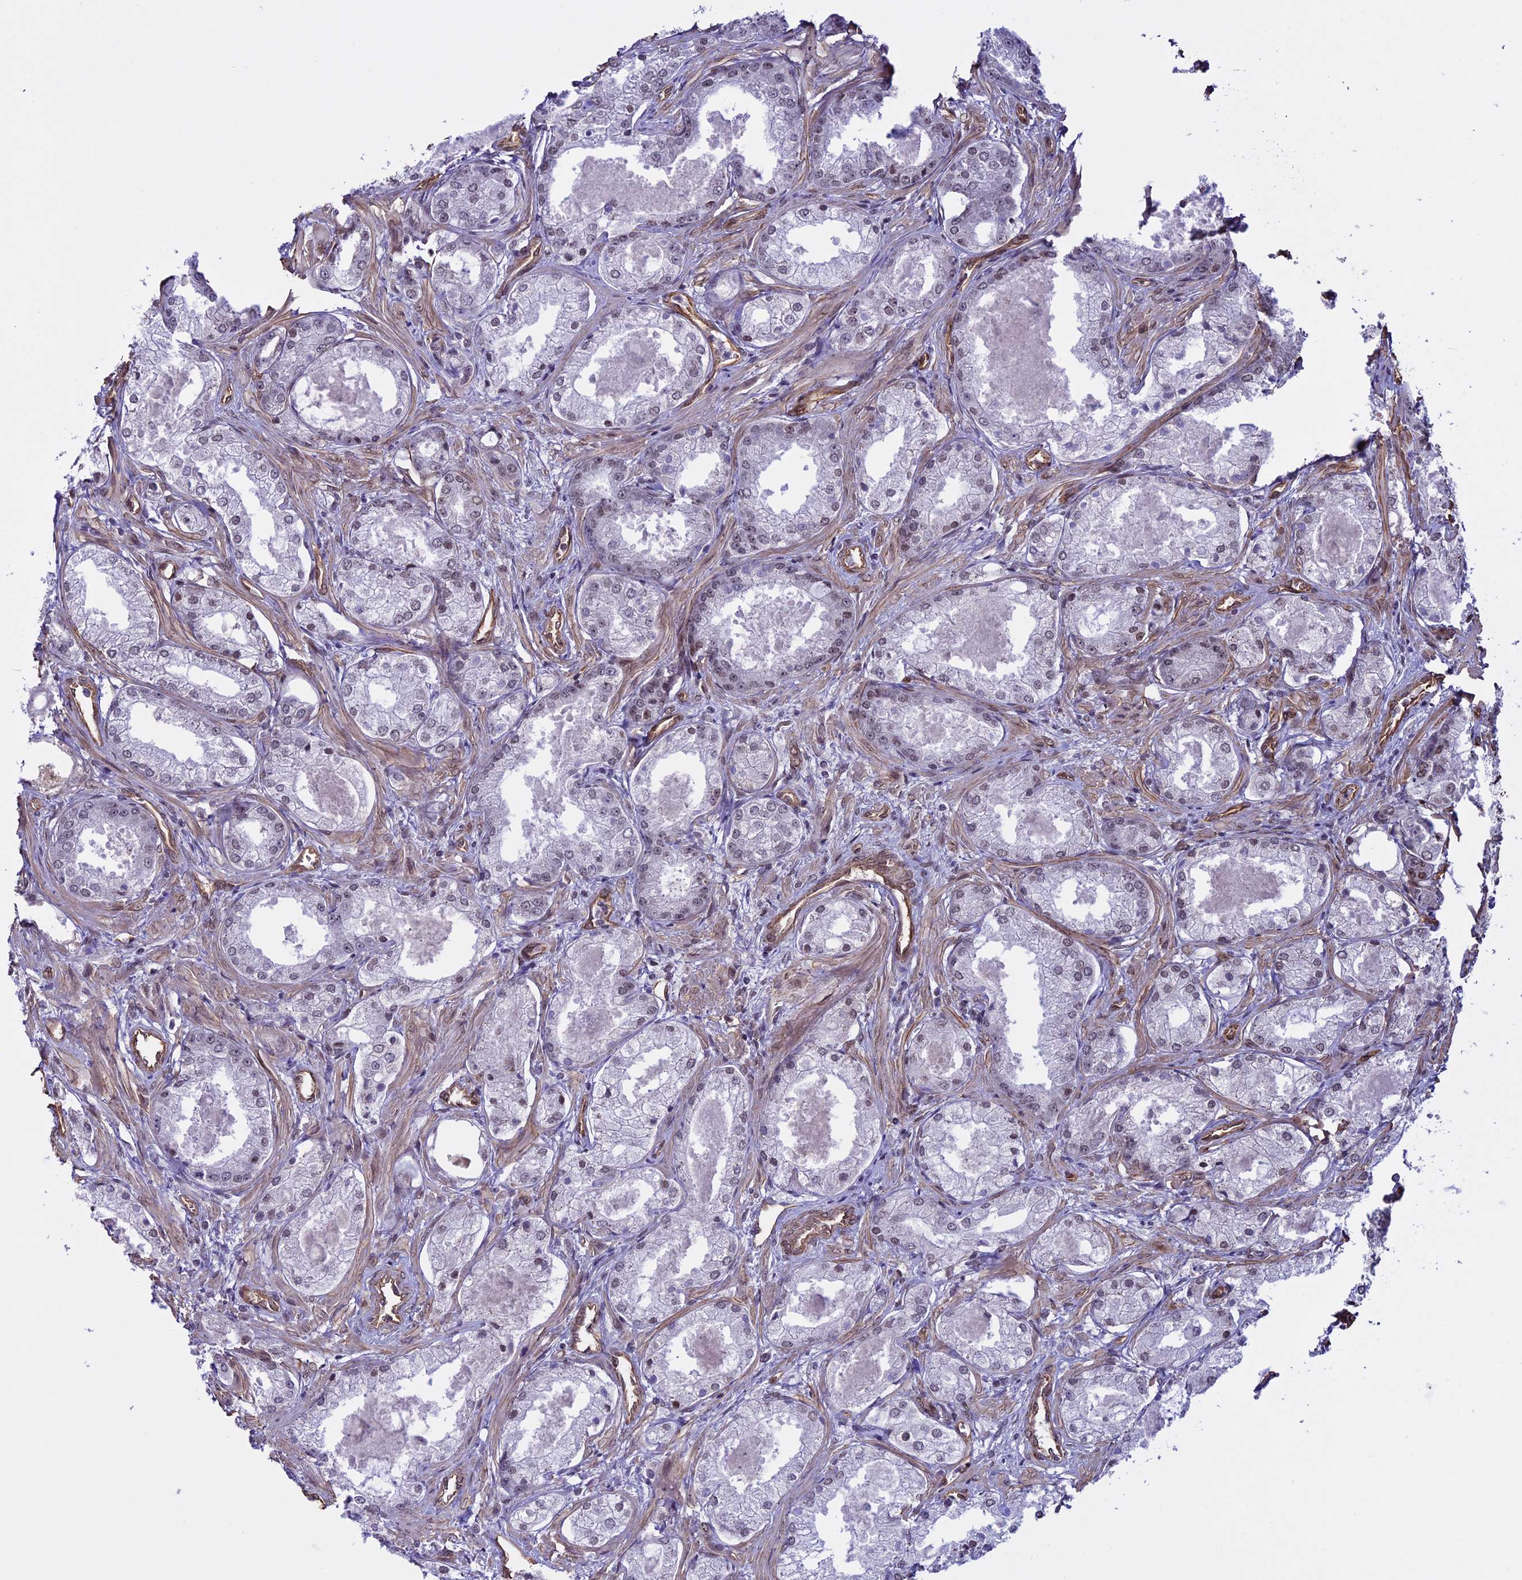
{"staining": {"intensity": "weak", "quantity": "<25%", "location": "nuclear"}, "tissue": "prostate cancer", "cell_type": "Tumor cells", "image_type": "cancer", "snomed": [{"axis": "morphology", "description": "Adenocarcinoma, Low grade"}, {"axis": "topography", "description": "Prostate"}], "caption": "Tumor cells show no significant expression in low-grade adenocarcinoma (prostate).", "gene": "MPHOSPH8", "patient": {"sex": "male", "age": 68}}